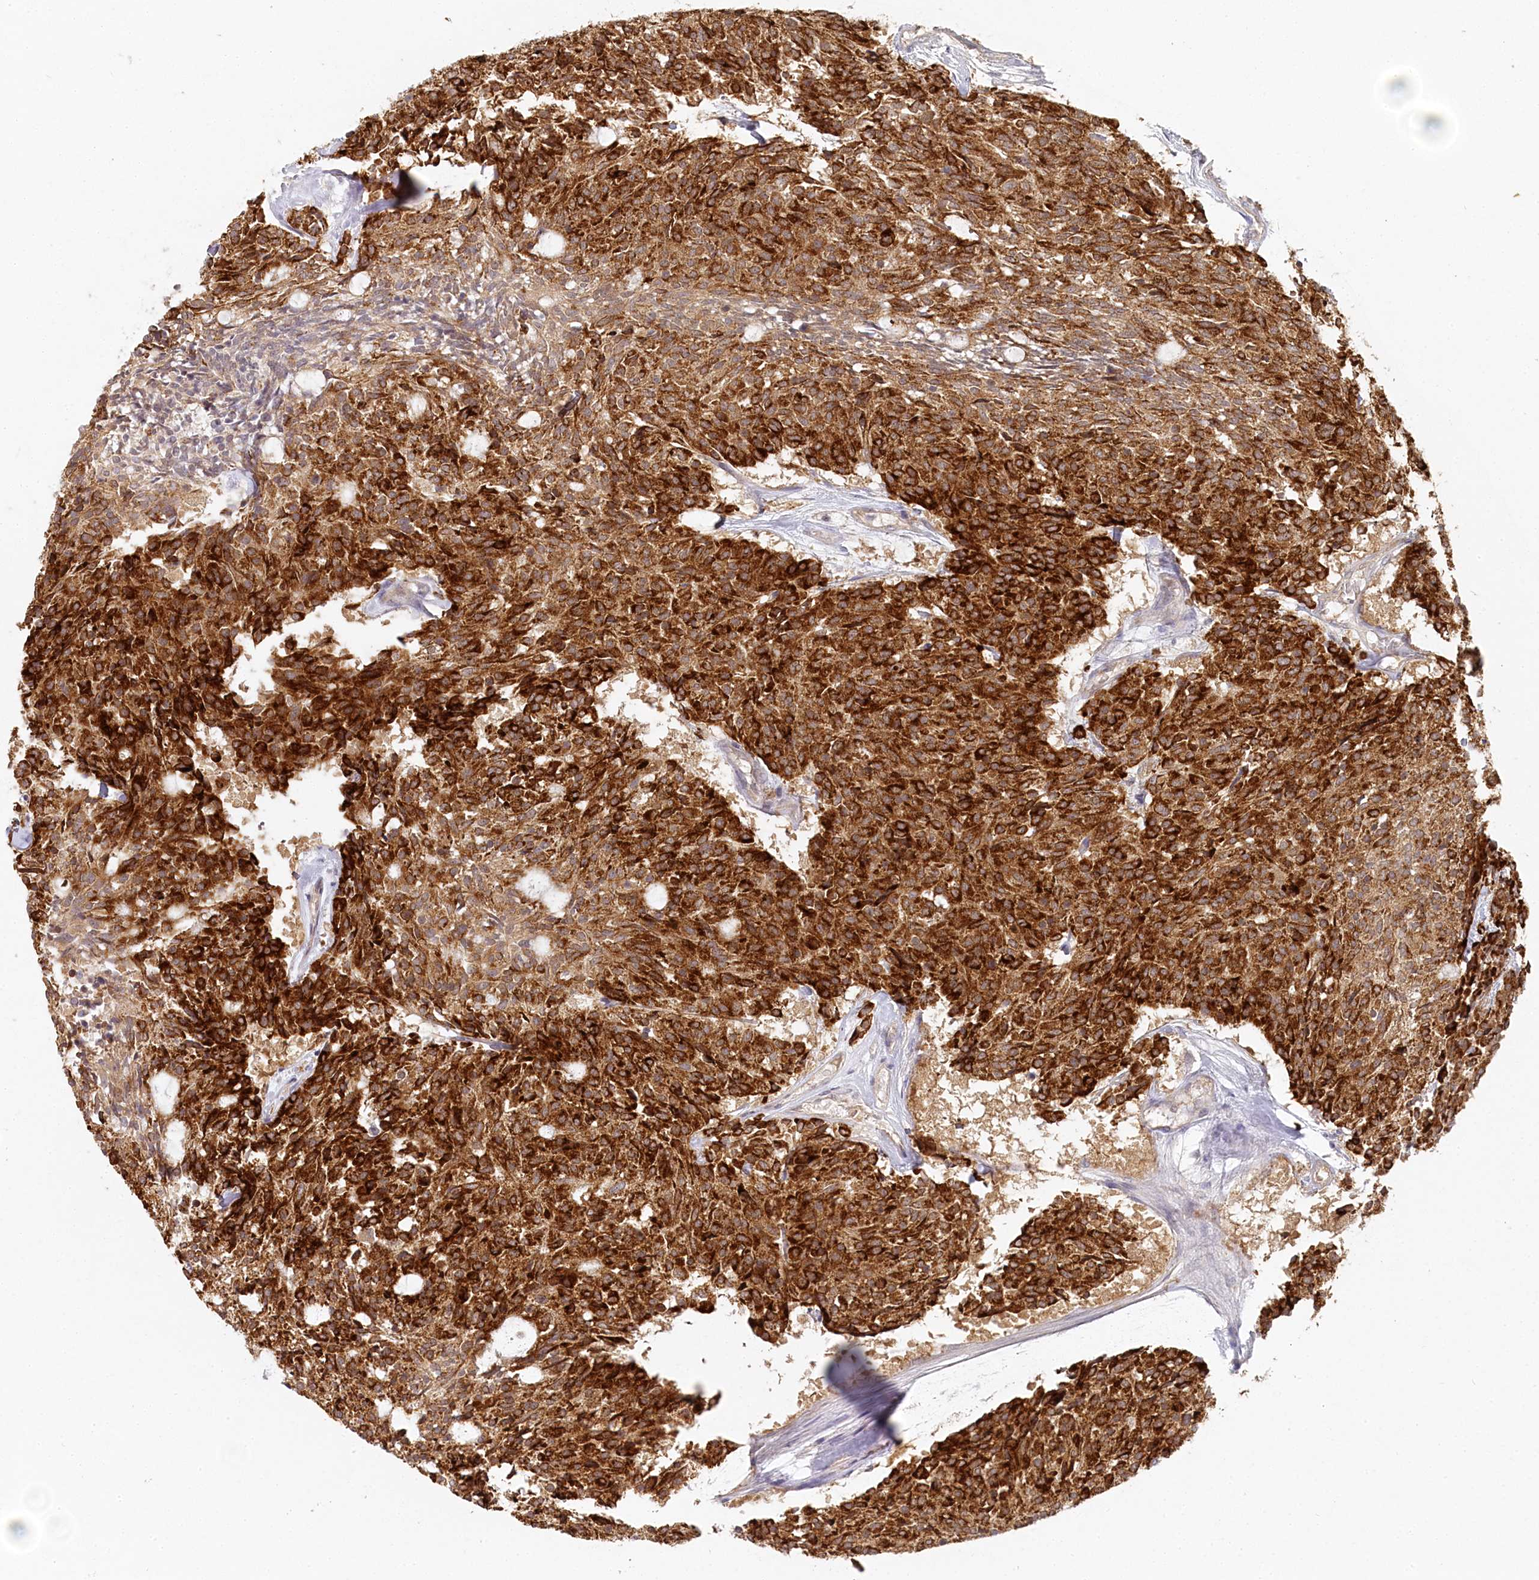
{"staining": {"intensity": "strong", "quantity": ">75%", "location": "cytoplasmic/membranous"}, "tissue": "carcinoid", "cell_type": "Tumor cells", "image_type": "cancer", "snomed": [{"axis": "morphology", "description": "Carcinoid, malignant, NOS"}, {"axis": "topography", "description": "Pancreas"}], "caption": "Strong cytoplasmic/membranous positivity for a protein is identified in about >75% of tumor cells of carcinoid (malignant) using immunohistochemistry.", "gene": "AAMDC", "patient": {"sex": "female", "age": 54}}